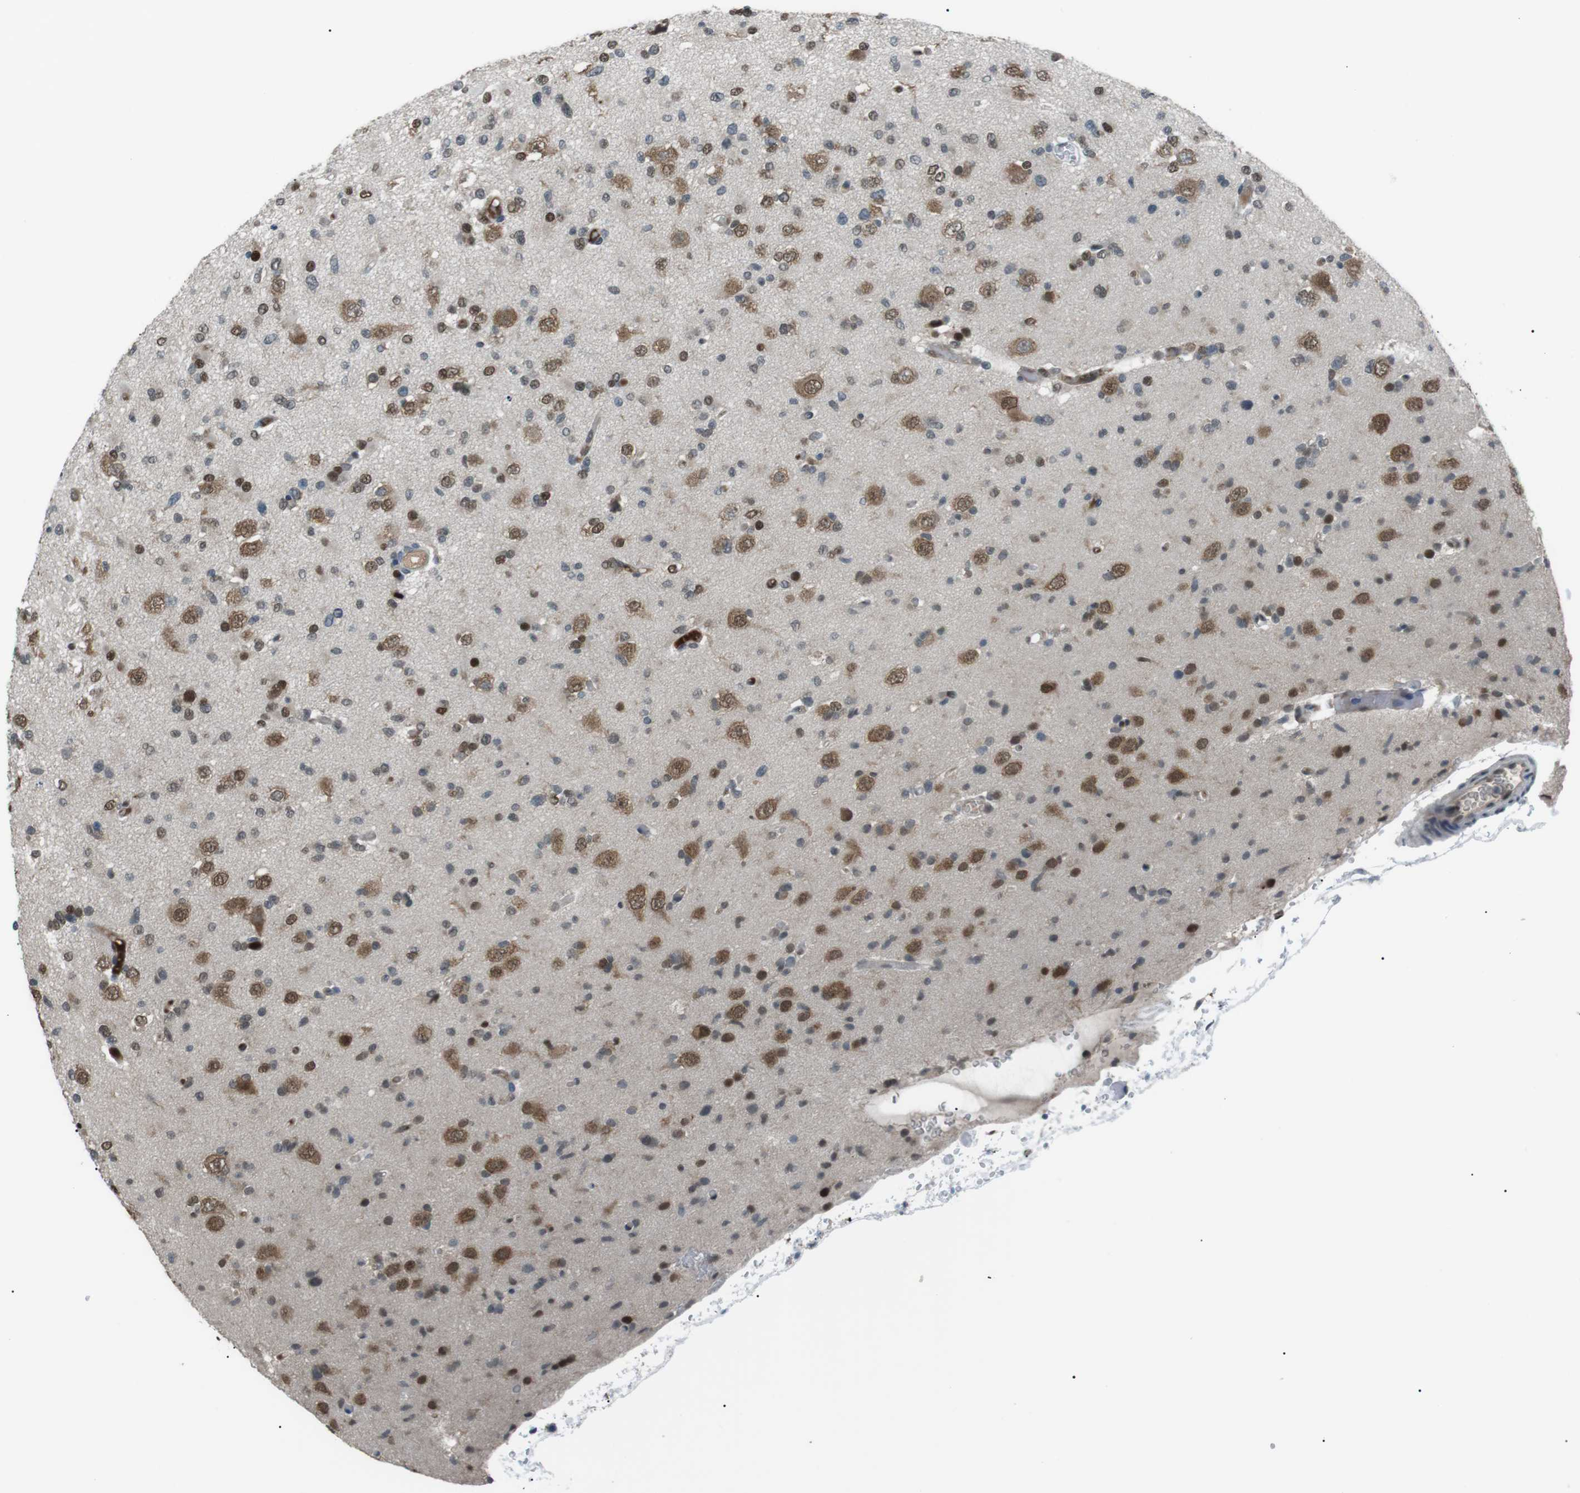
{"staining": {"intensity": "moderate", "quantity": "25%-75%", "location": "cytoplasmic/membranous,nuclear"}, "tissue": "glioma", "cell_type": "Tumor cells", "image_type": "cancer", "snomed": [{"axis": "morphology", "description": "Glioma, malignant, Low grade"}, {"axis": "topography", "description": "Brain"}], "caption": "Brown immunohistochemical staining in glioma demonstrates moderate cytoplasmic/membranous and nuclear staining in approximately 25%-75% of tumor cells.", "gene": "SRPK2", "patient": {"sex": "female", "age": 22}}